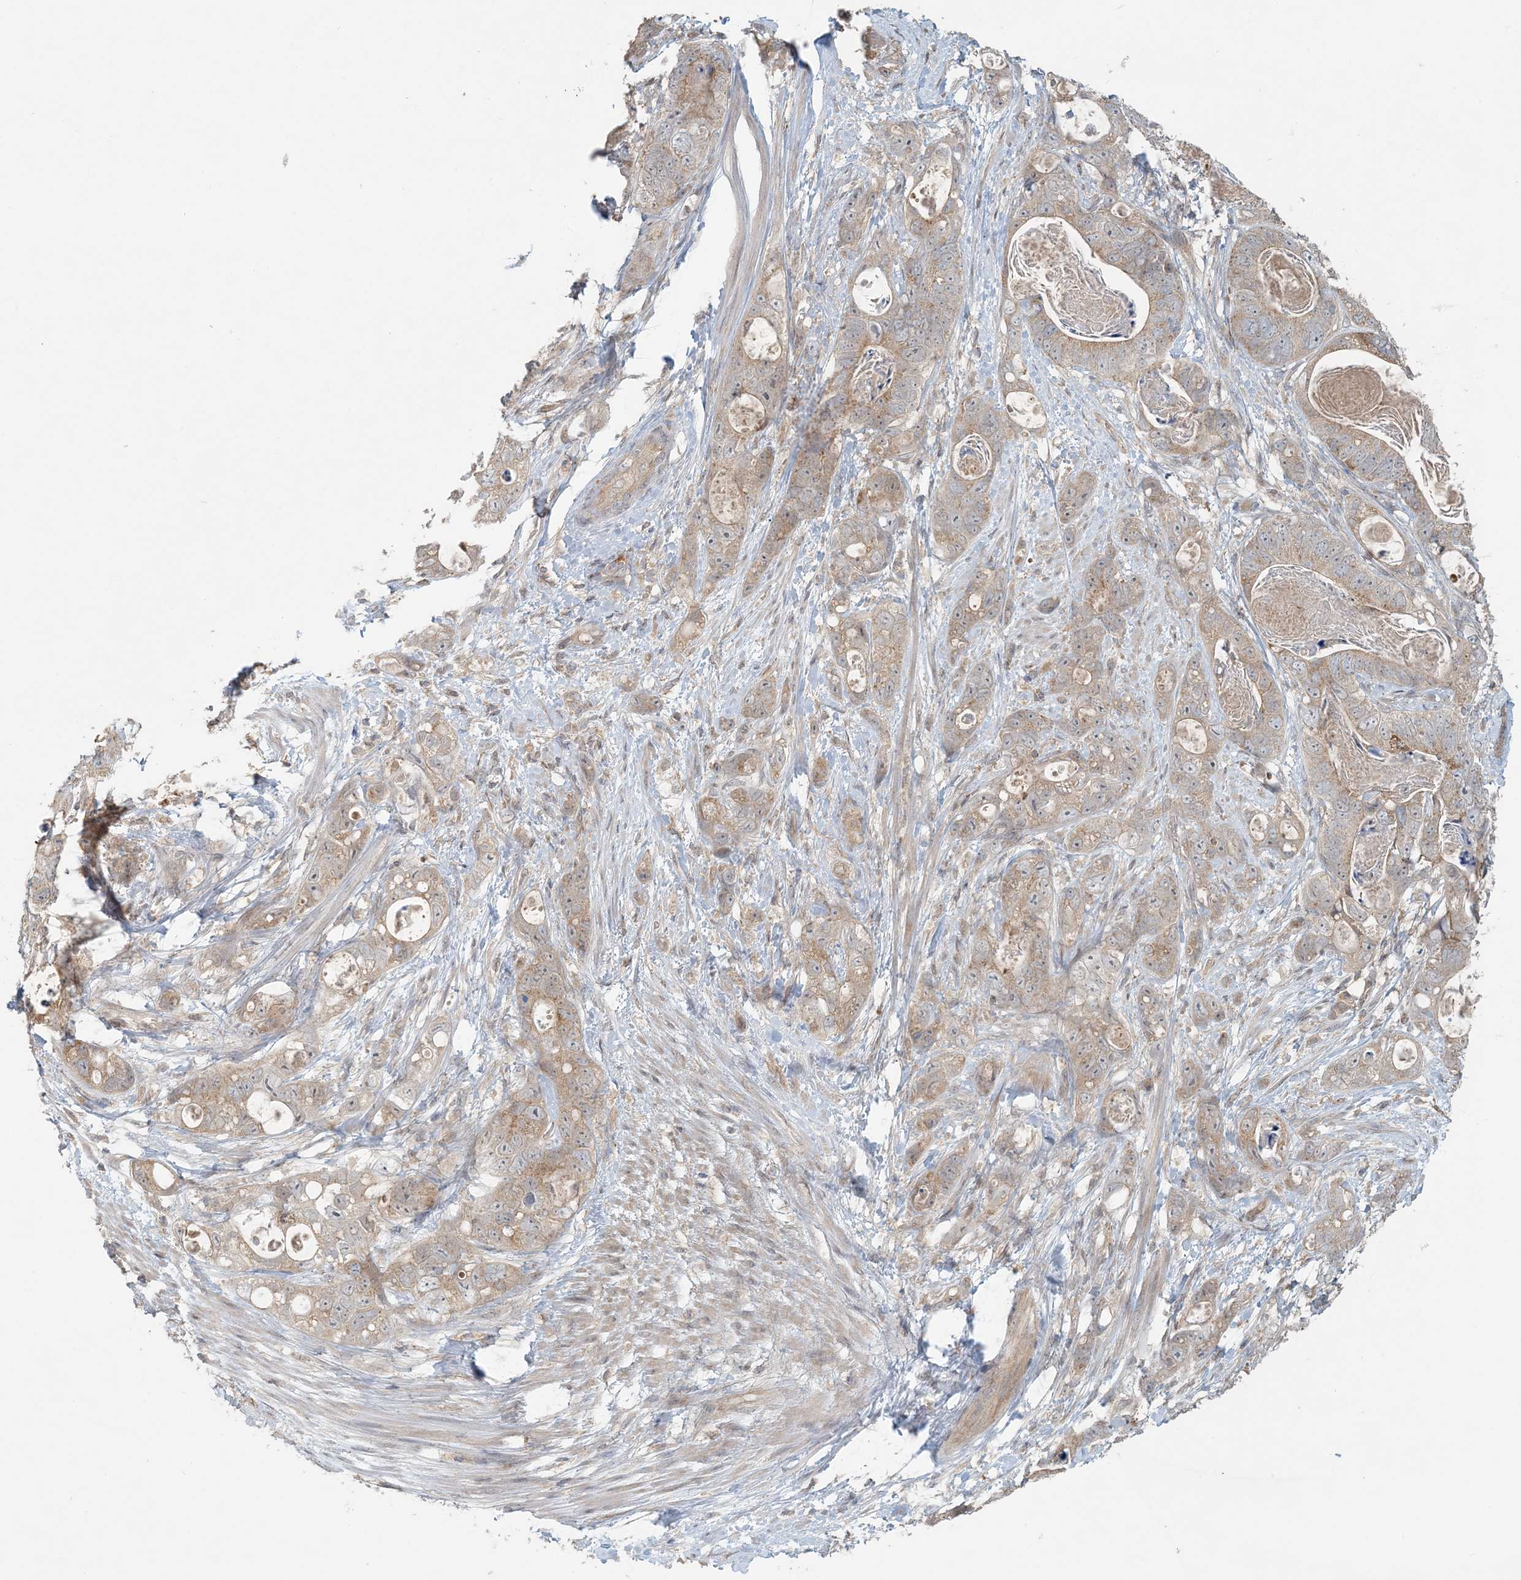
{"staining": {"intensity": "moderate", "quantity": ">75%", "location": "cytoplasmic/membranous"}, "tissue": "stomach cancer", "cell_type": "Tumor cells", "image_type": "cancer", "snomed": [{"axis": "morphology", "description": "Normal tissue, NOS"}, {"axis": "morphology", "description": "Adenocarcinoma, NOS"}, {"axis": "topography", "description": "Stomach"}], "caption": "A high-resolution micrograph shows immunohistochemistry staining of stomach adenocarcinoma, which demonstrates moderate cytoplasmic/membranous staining in about >75% of tumor cells. (DAB (3,3'-diaminobenzidine) IHC with brightfield microscopy, high magnification).", "gene": "OBI1", "patient": {"sex": "female", "age": 89}}